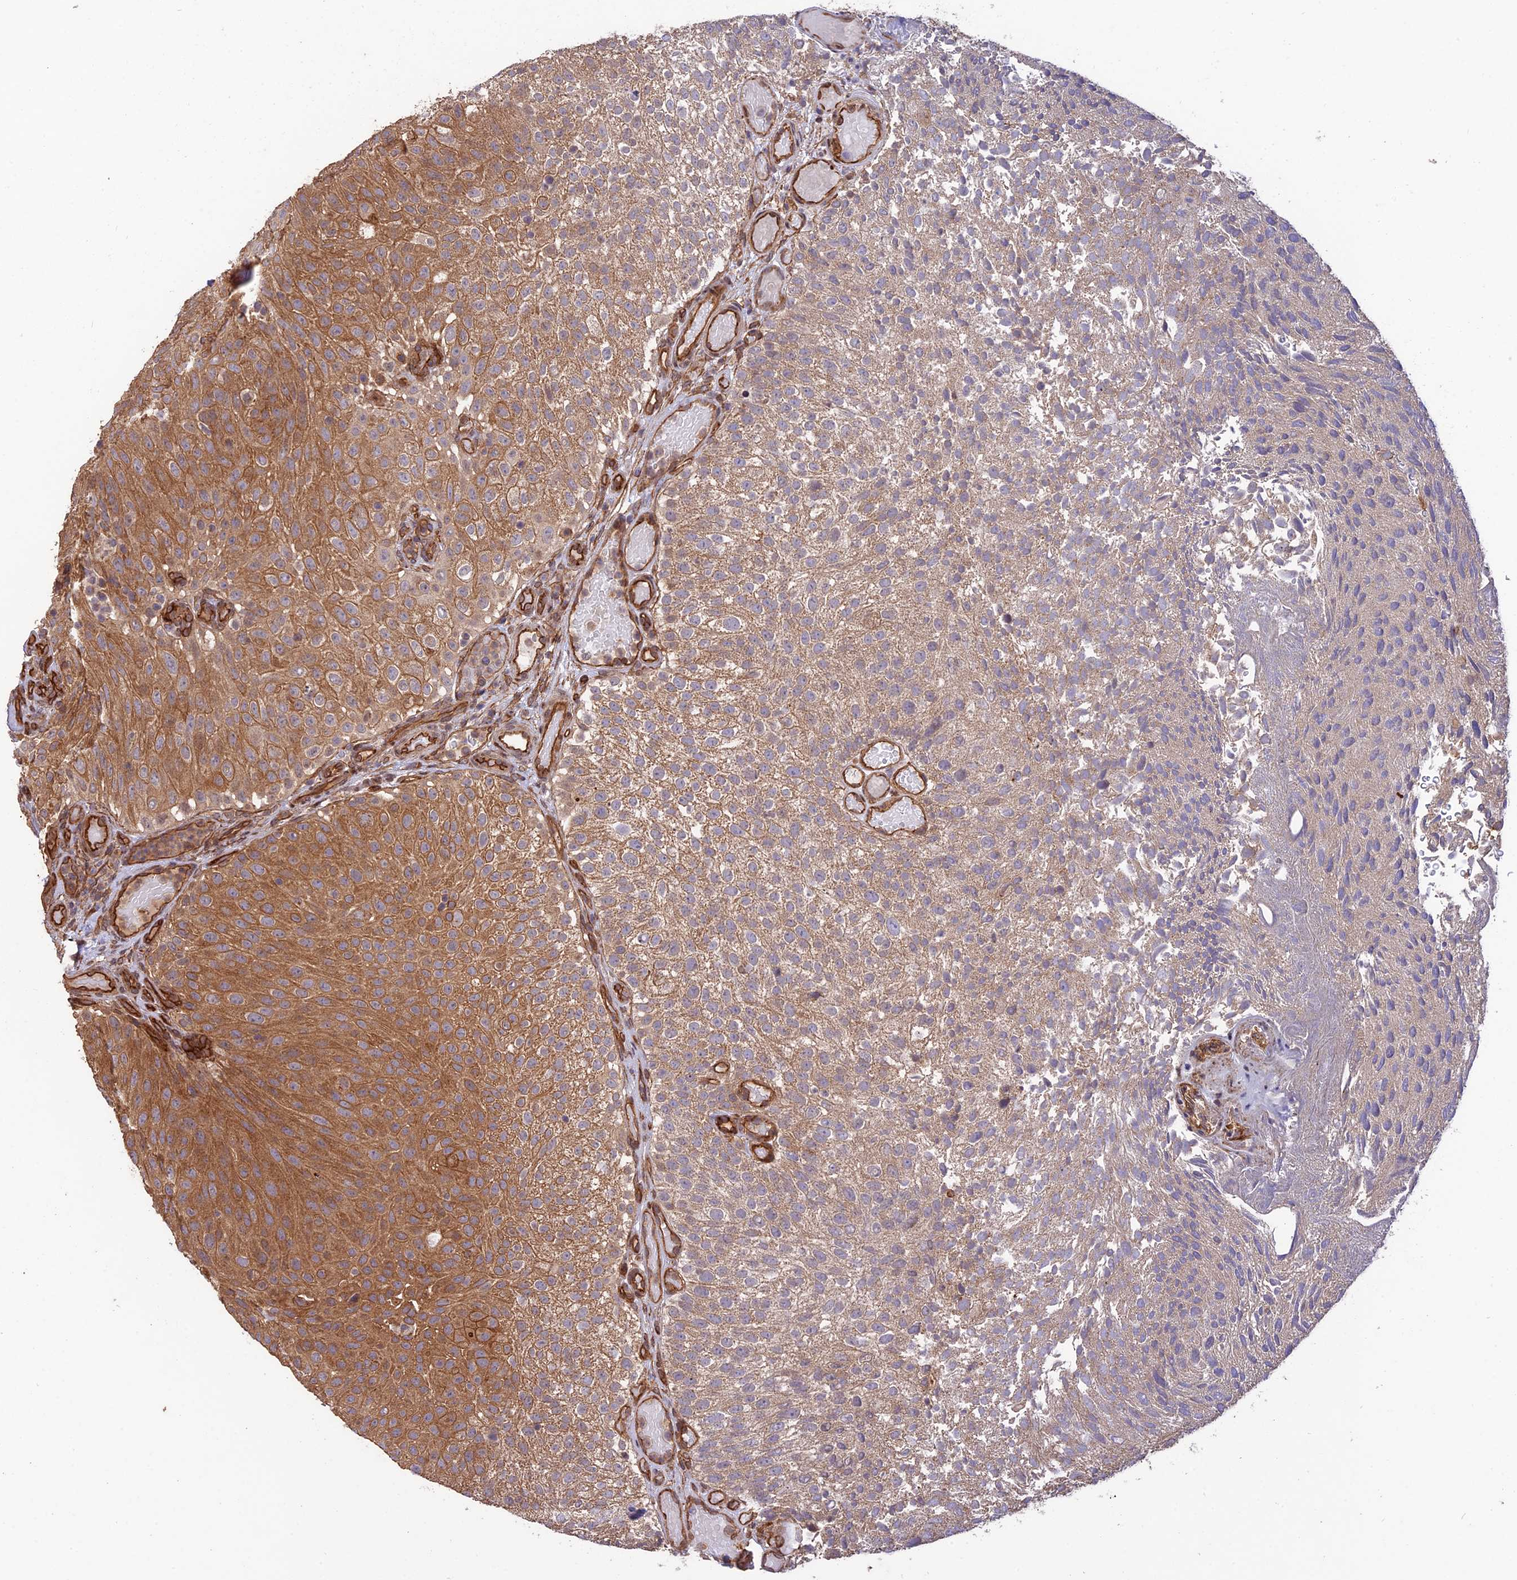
{"staining": {"intensity": "moderate", "quantity": ">75%", "location": "cytoplasmic/membranous"}, "tissue": "urothelial cancer", "cell_type": "Tumor cells", "image_type": "cancer", "snomed": [{"axis": "morphology", "description": "Urothelial carcinoma, Low grade"}, {"axis": "topography", "description": "Urinary bladder"}], "caption": "Urothelial carcinoma (low-grade) stained for a protein displays moderate cytoplasmic/membranous positivity in tumor cells.", "gene": "HOMER2", "patient": {"sex": "male", "age": 78}}